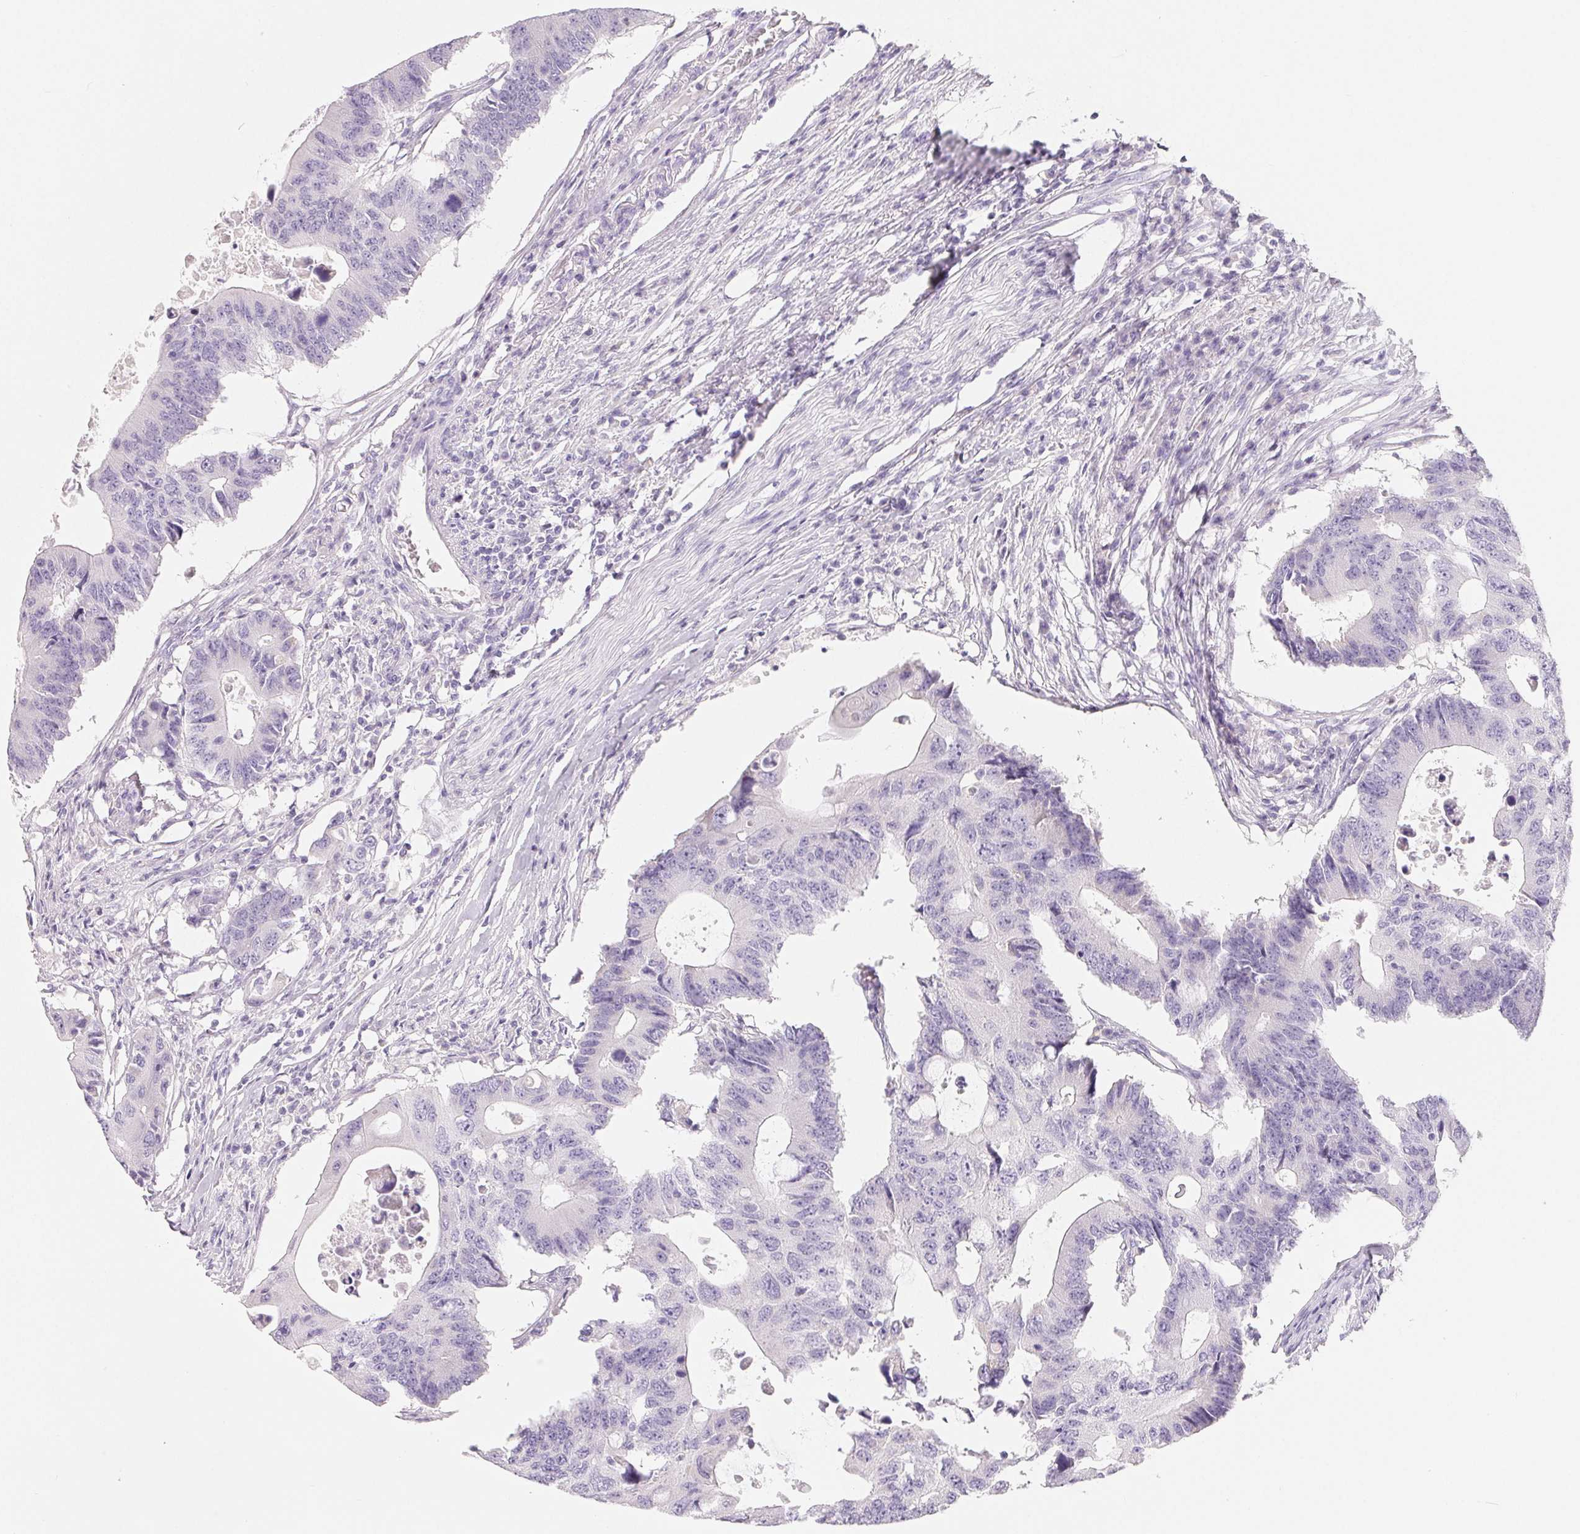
{"staining": {"intensity": "negative", "quantity": "none", "location": "none"}, "tissue": "colorectal cancer", "cell_type": "Tumor cells", "image_type": "cancer", "snomed": [{"axis": "morphology", "description": "Adenocarcinoma, NOS"}, {"axis": "topography", "description": "Colon"}], "caption": "Immunohistochemical staining of colorectal cancer (adenocarcinoma) shows no significant expression in tumor cells. (Stains: DAB immunohistochemistry with hematoxylin counter stain, Microscopy: brightfield microscopy at high magnification).", "gene": "SPACA5B", "patient": {"sex": "male", "age": 71}}